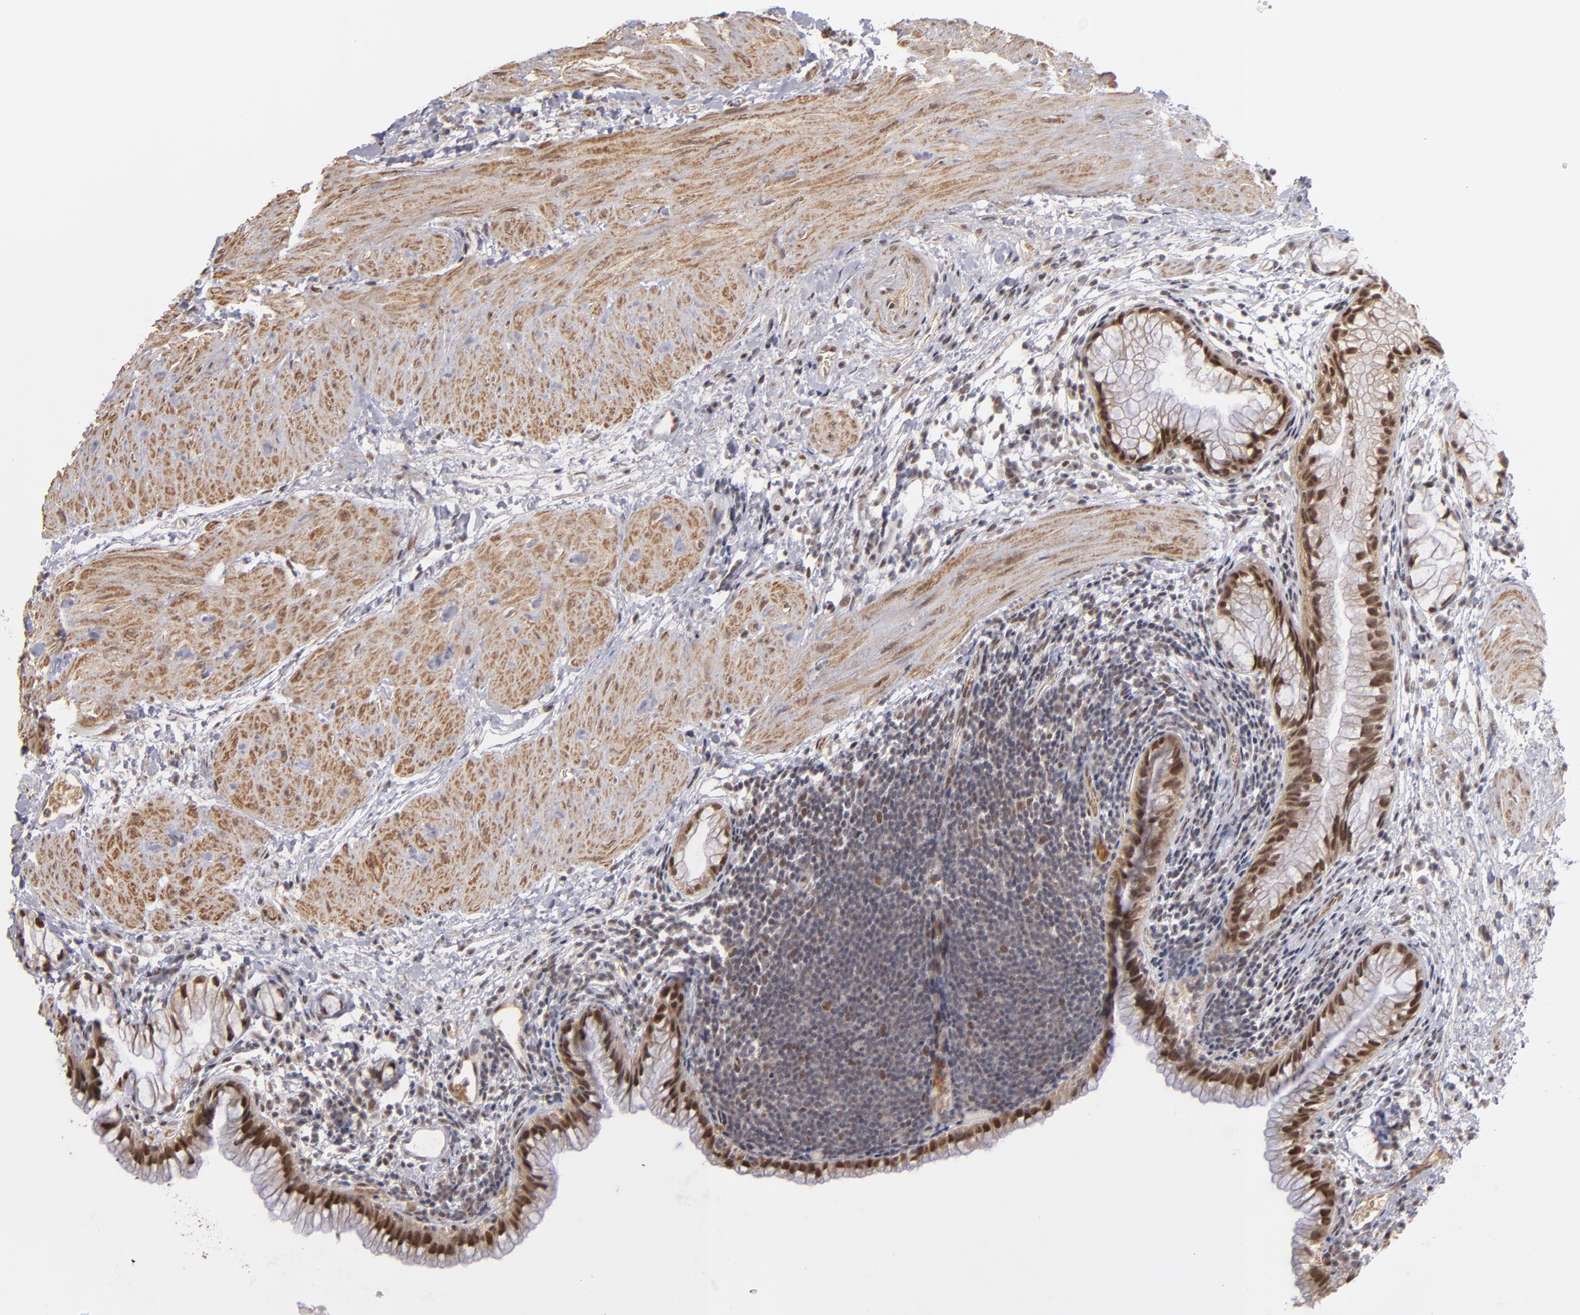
{"staining": {"intensity": "strong", "quantity": ">75%", "location": "cytoplasmic/membranous,nuclear"}, "tissue": "gallbladder", "cell_type": "Glandular cells", "image_type": "normal", "snomed": [{"axis": "morphology", "description": "Normal tissue, NOS"}, {"axis": "morphology", "description": "Inflammation, NOS"}, {"axis": "topography", "description": "Gallbladder"}], "caption": "About >75% of glandular cells in unremarkable human gallbladder exhibit strong cytoplasmic/membranous,nuclear protein staining as visualized by brown immunohistochemical staining.", "gene": "ZNF234", "patient": {"sex": "male", "age": 66}}